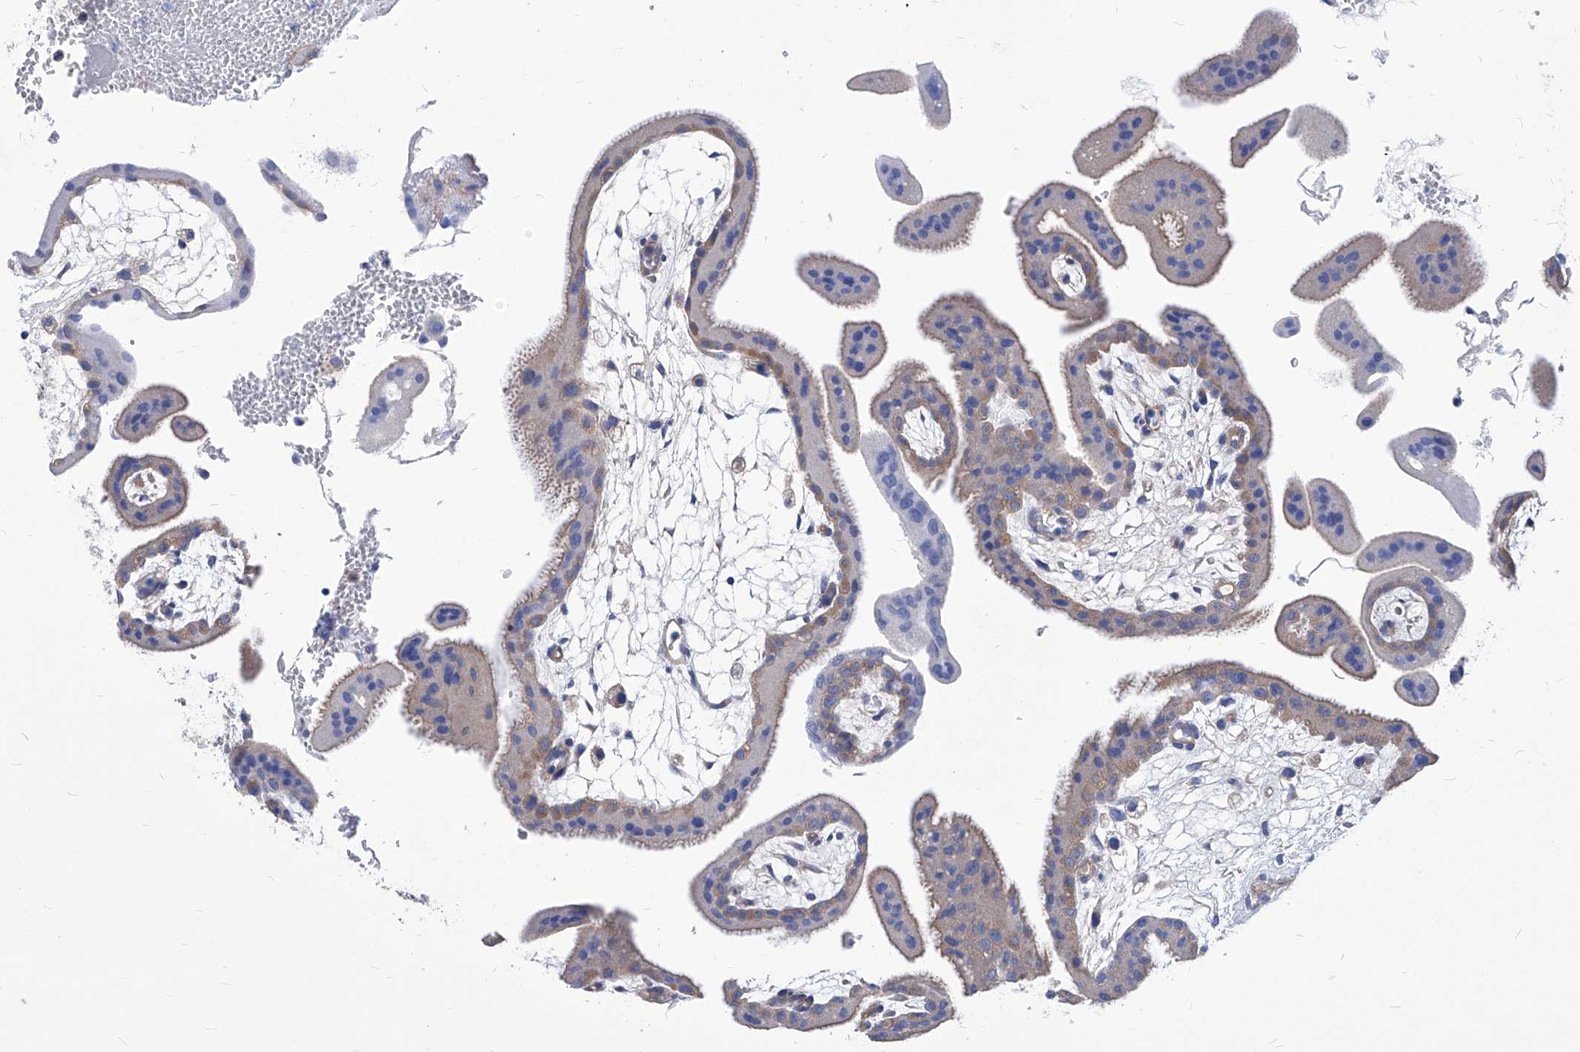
{"staining": {"intensity": "negative", "quantity": "none", "location": "none"}, "tissue": "placenta", "cell_type": "Decidual cells", "image_type": "normal", "snomed": [{"axis": "morphology", "description": "Normal tissue, NOS"}, {"axis": "topography", "description": "Placenta"}], "caption": "This is a micrograph of immunohistochemistry (IHC) staining of benign placenta, which shows no positivity in decidual cells. (Stains: DAB IHC with hematoxylin counter stain, Microscopy: brightfield microscopy at high magnification).", "gene": "XPNPEP1", "patient": {"sex": "female", "age": 35}}